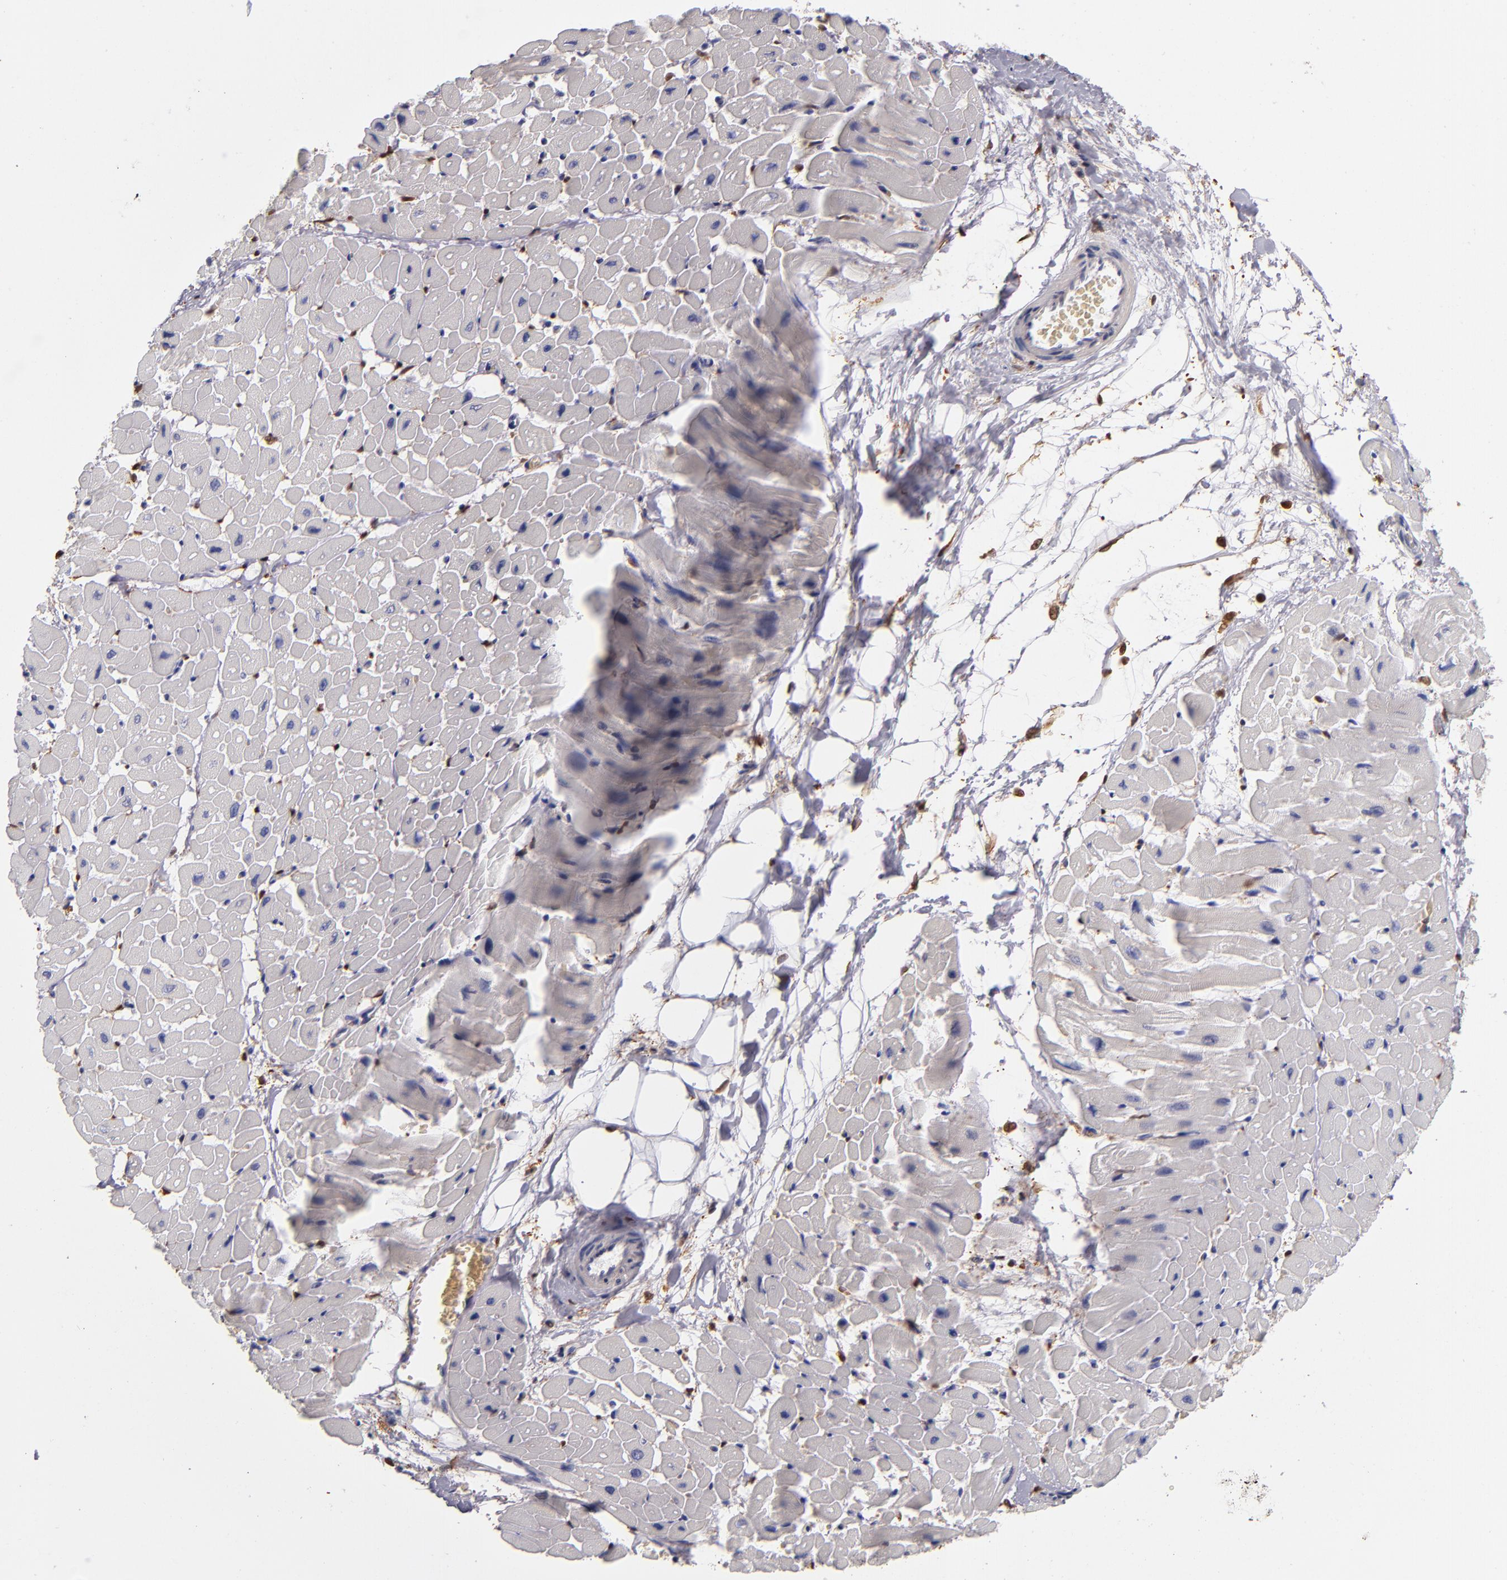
{"staining": {"intensity": "negative", "quantity": "none", "location": "none"}, "tissue": "heart muscle", "cell_type": "Cardiomyocytes", "image_type": "normal", "snomed": [{"axis": "morphology", "description": "Normal tissue, NOS"}, {"axis": "topography", "description": "Heart"}], "caption": "Immunohistochemistry photomicrograph of benign human heart muscle stained for a protein (brown), which exhibits no expression in cardiomyocytes. (DAB (3,3'-diaminobenzidine) IHC, high magnification).", "gene": "S100A4", "patient": {"sex": "male", "age": 45}}